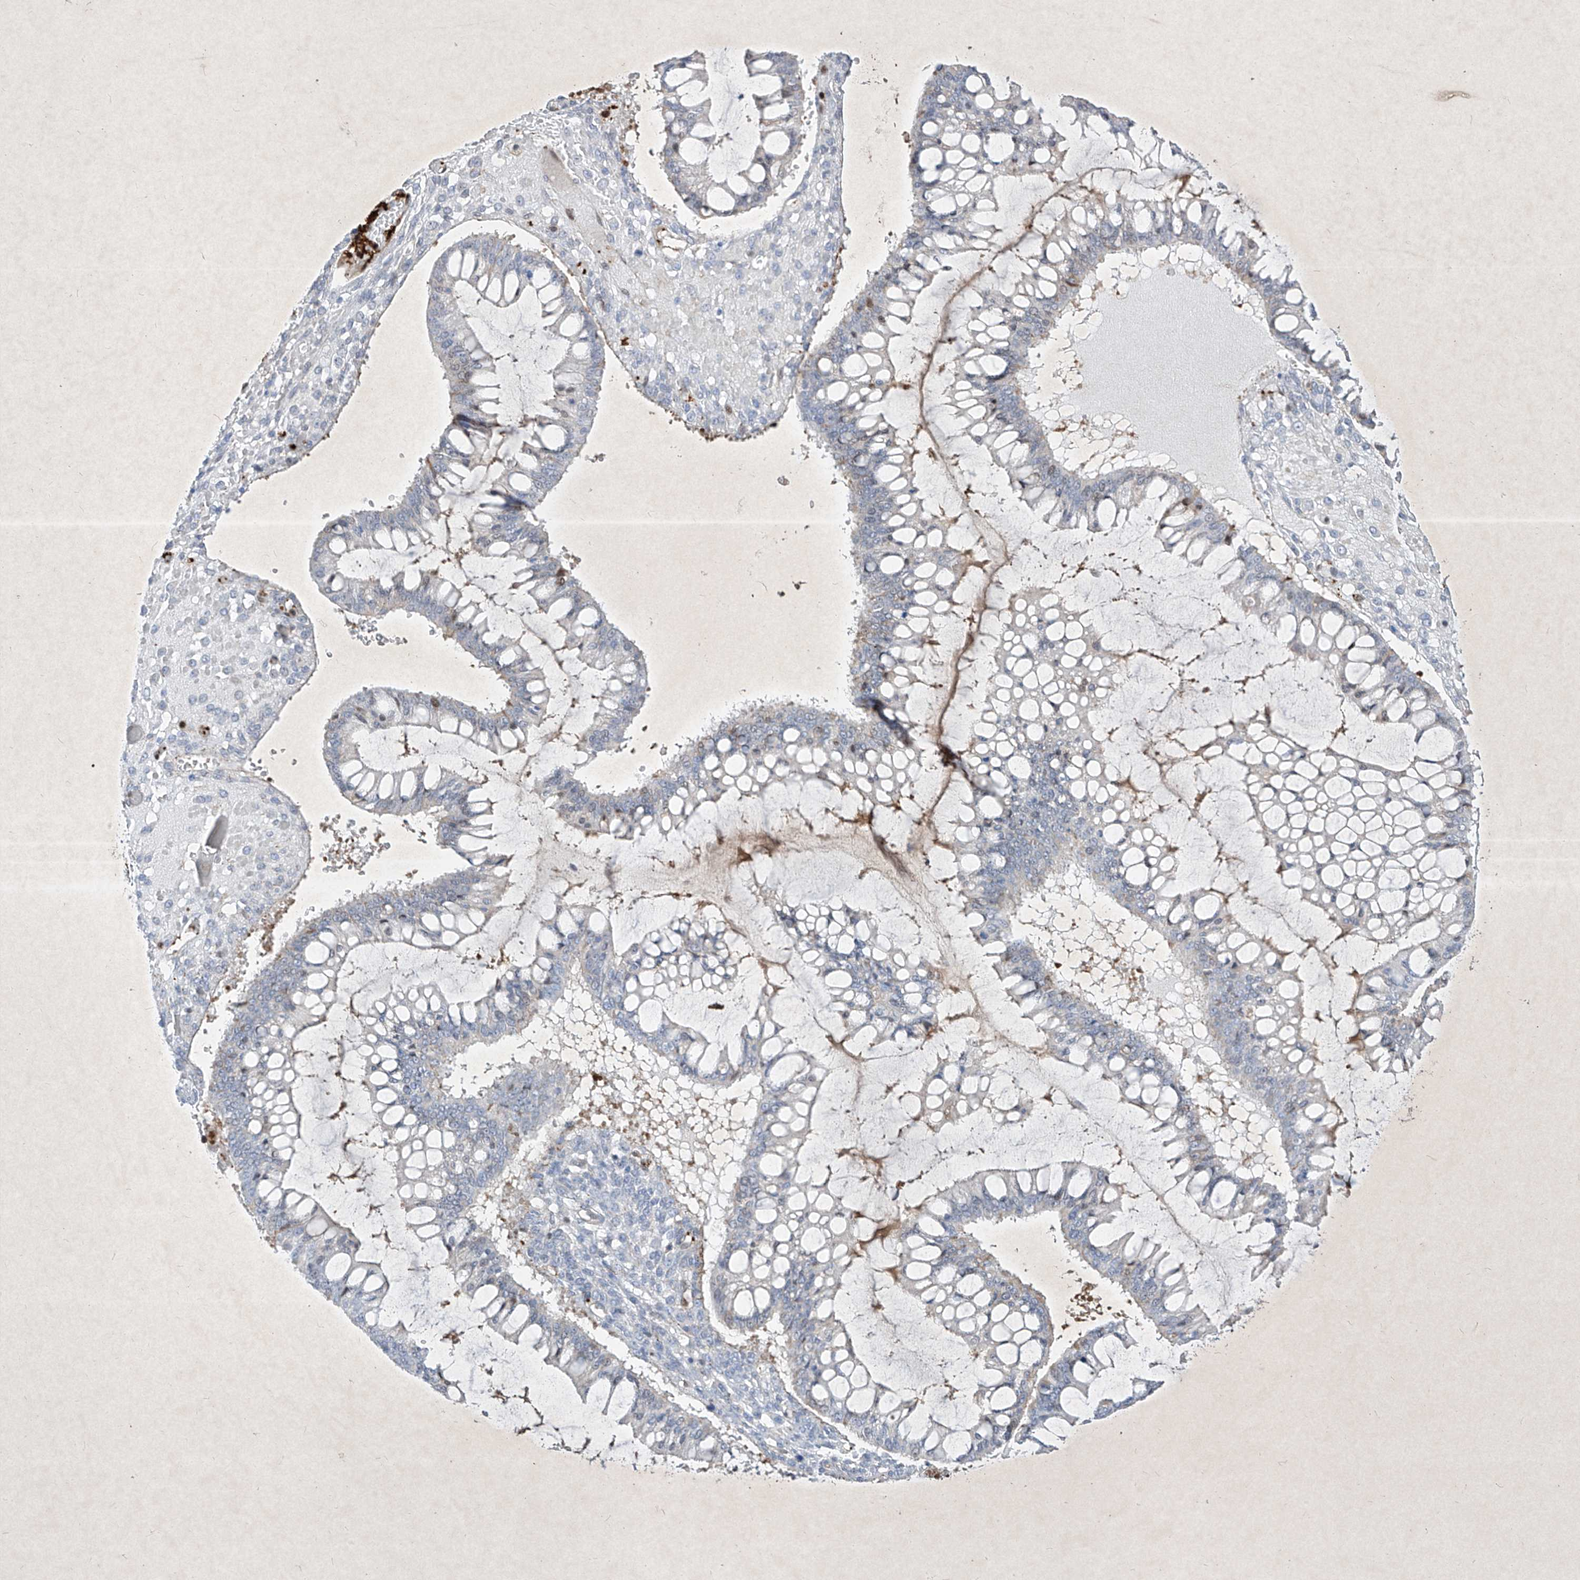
{"staining": {"intensity": "negative", "quantity": "none", "location": "none"}, "tissue": "ovarian cancer", "cell_type": "Tumor cells", "image_type": "cancer", "snomed": [{"axis": "morphology", "description": "Cystadenocarcinoma, mucinous, NOS"}, {"axis": "topography", "description": "Ovary"}], "caption": "A high-resolution histopathology image shows immunohistochemistry (IHC) staining of mucinous cystadenocarcinoma (ovarian), which displays no significant staining in tumor cells. (DAB immunohistochemistry visualized using brightfield microscopy, high magnification).", "gene": "PSMB10", "patient": {"sex": "female", "age": 73}}